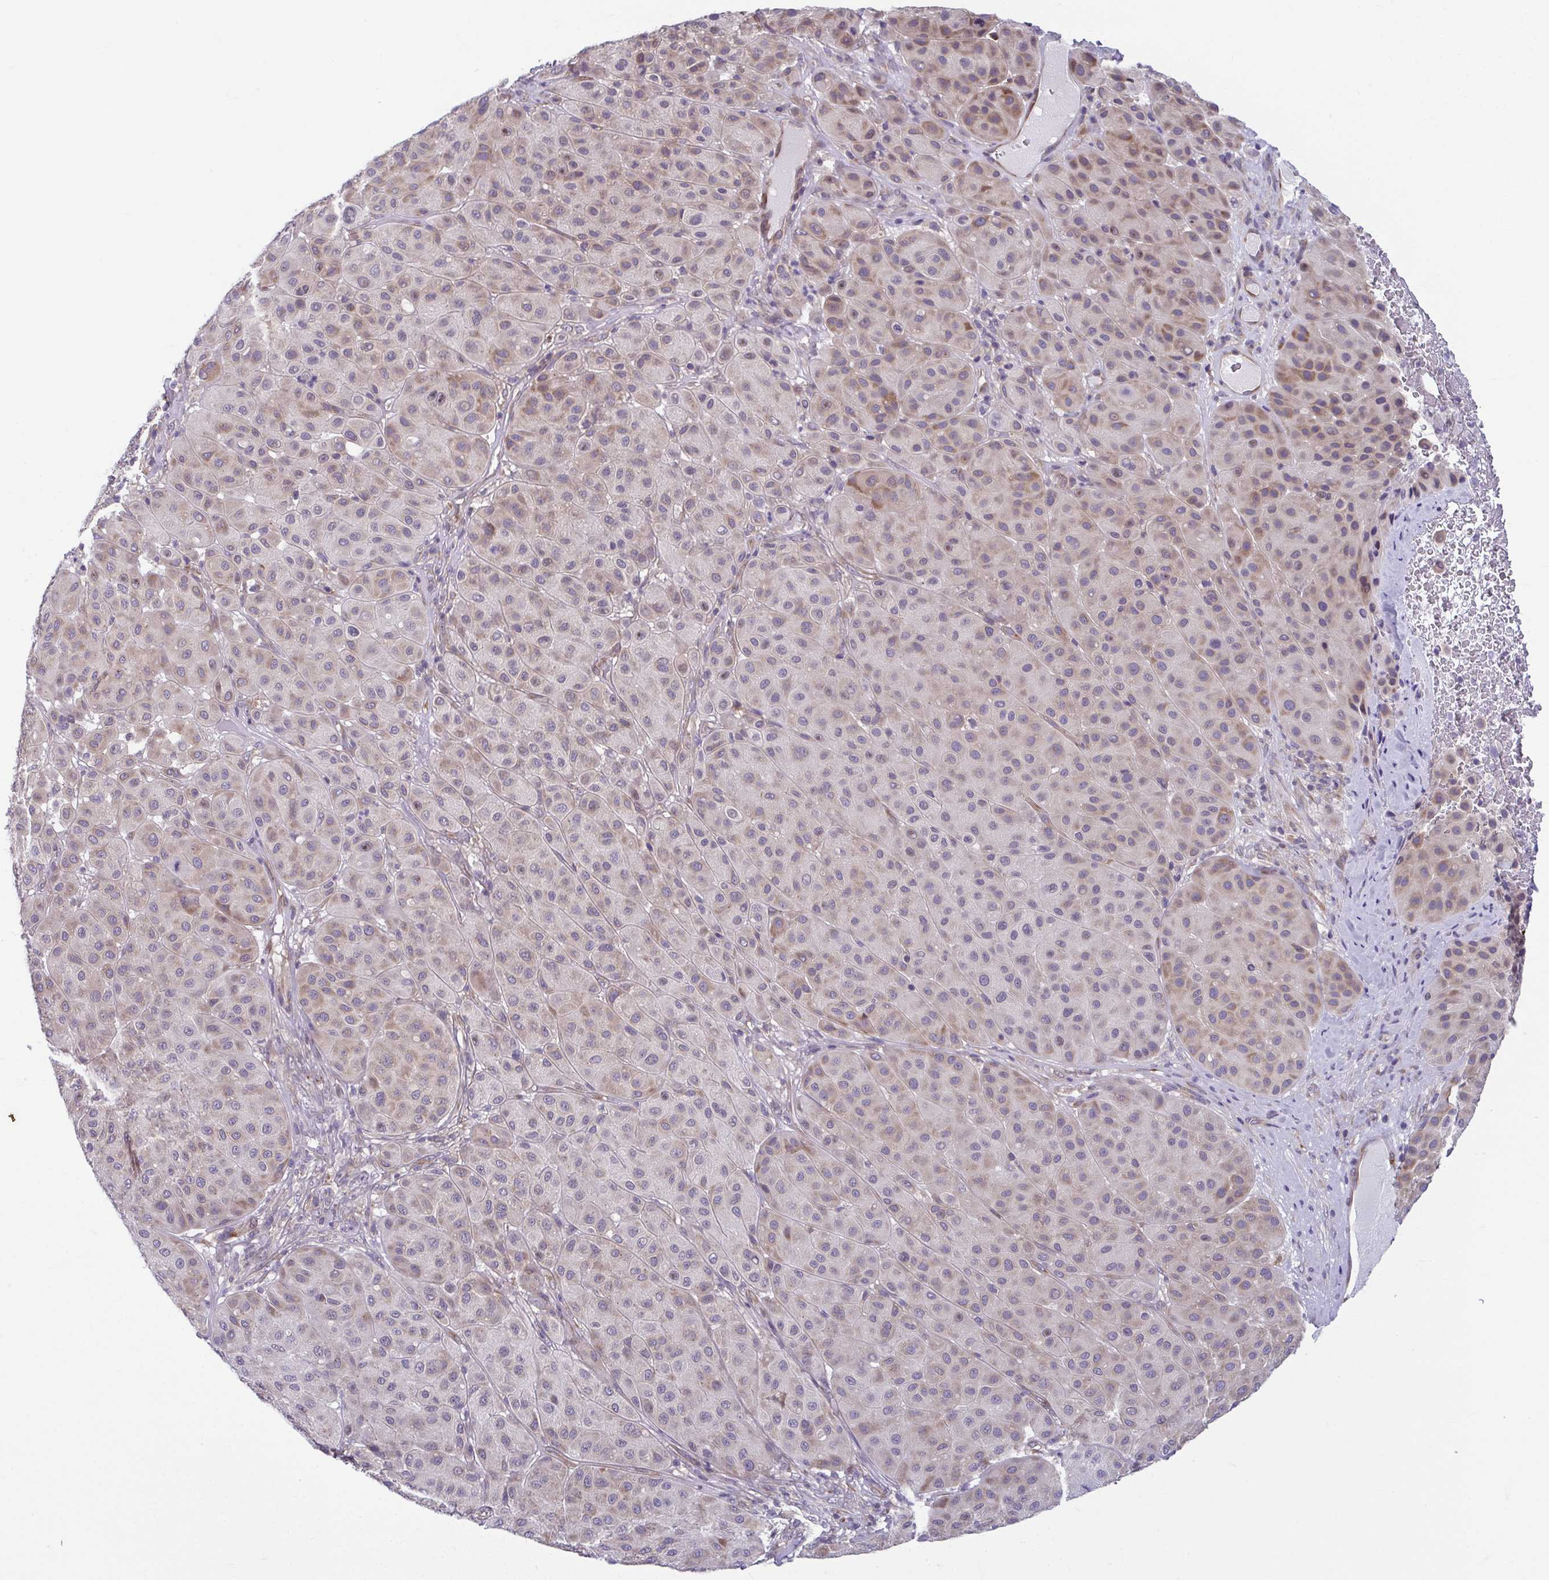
{"staining": {"intensity": "weak", "quantity": "25%-75%", "location": "cytoplasmic/membranous"}, "tissue": "melanoma", "cell_type": "Tumor cells", "image_type": "cancer", "snomed": [{"axis": "morphology", "description": "Malignant melanoma, Metastatic site"}, {"axis": "topography", "description": "Smooth muscle"}], "caption": "Melanoma stained with a protein marker reveals weak staining in tumor cells.", "gene": "TMEM108", "patient": {"sex": "male", "age": 41}}